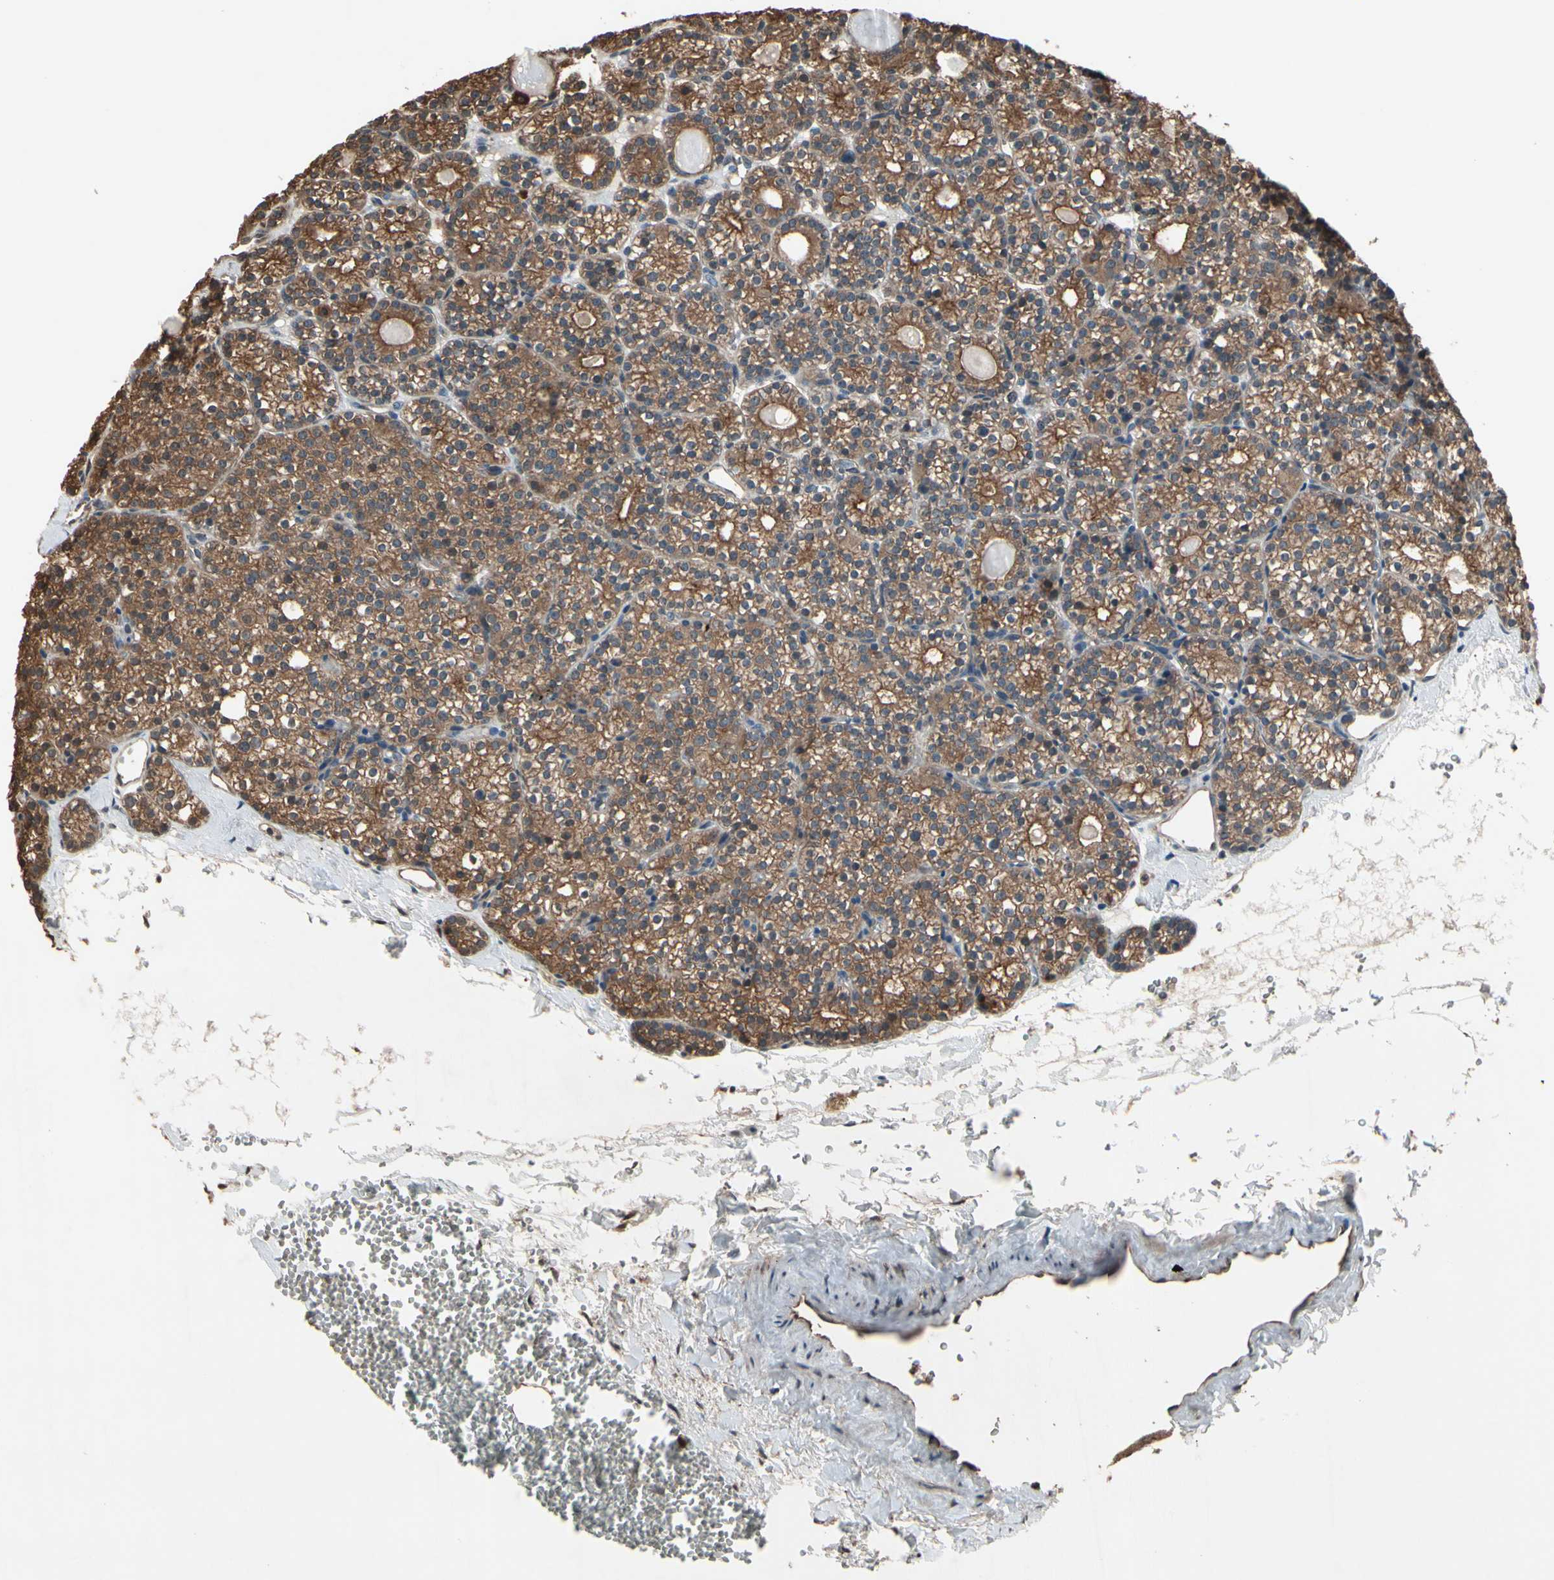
{"staining": {"intensity": "moderate", "quantity": ">75%", "location": "cytoplasmic/membranous"}, "tissue": "parathyroid gland", "cell_type": "Glandular cells", "image_type": "normal", "snomed": [{"axis": "morphology", "description": "Normal tissue, NOS"}, {"axis": "topography", "description": "Parathyroid gland"}], "caption": "A brown stain highlights moderate cytoplasmic/membranous positivity of a protein in glandular cells of unremarkable parathyroid gland.", "gene": "PNPLA7", "patient": {"sex": "female", "age": 64}}